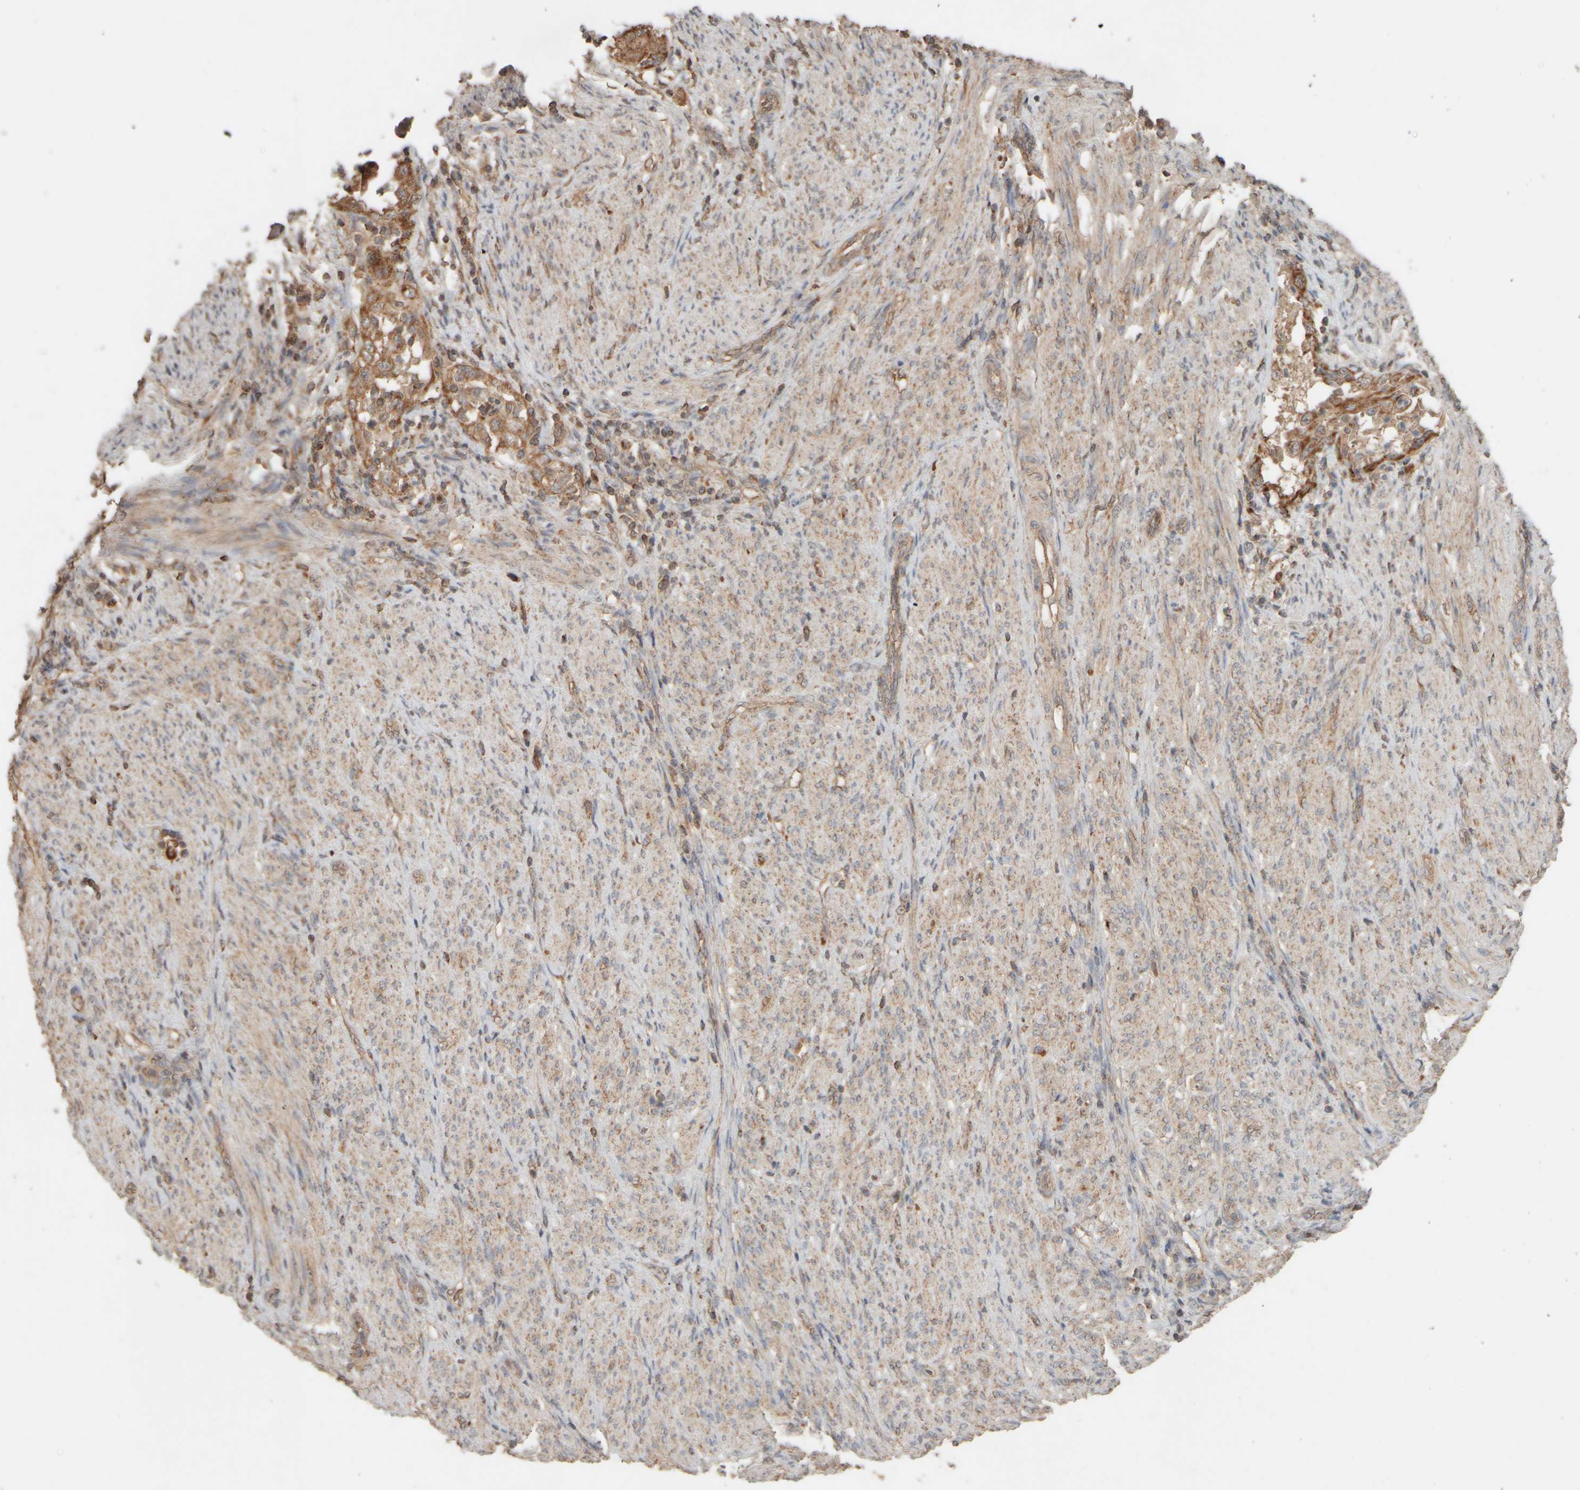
{"staining": {"intensity": "strong", "quantity": "25%-75%", "location": "cytoplasmic/membranous"}, "tissue": "endometrial cancer", "cell_type": "Tumor cells", "image_type": "cancer", "snomed": [{"axis": "morphology", "description": "Adenocarcinoma, NOS"}, {"axis": "topography", "description": "Endometrium"}], "caption": "This image demonstrates immunohistochemistry staining of endometrial cancer, with high strong cytoplasmic/membranous staining in about 25%-75% of tumor cells.", "gene": "EIF2B3", "patient": {"sex": "female", "age": 85}}